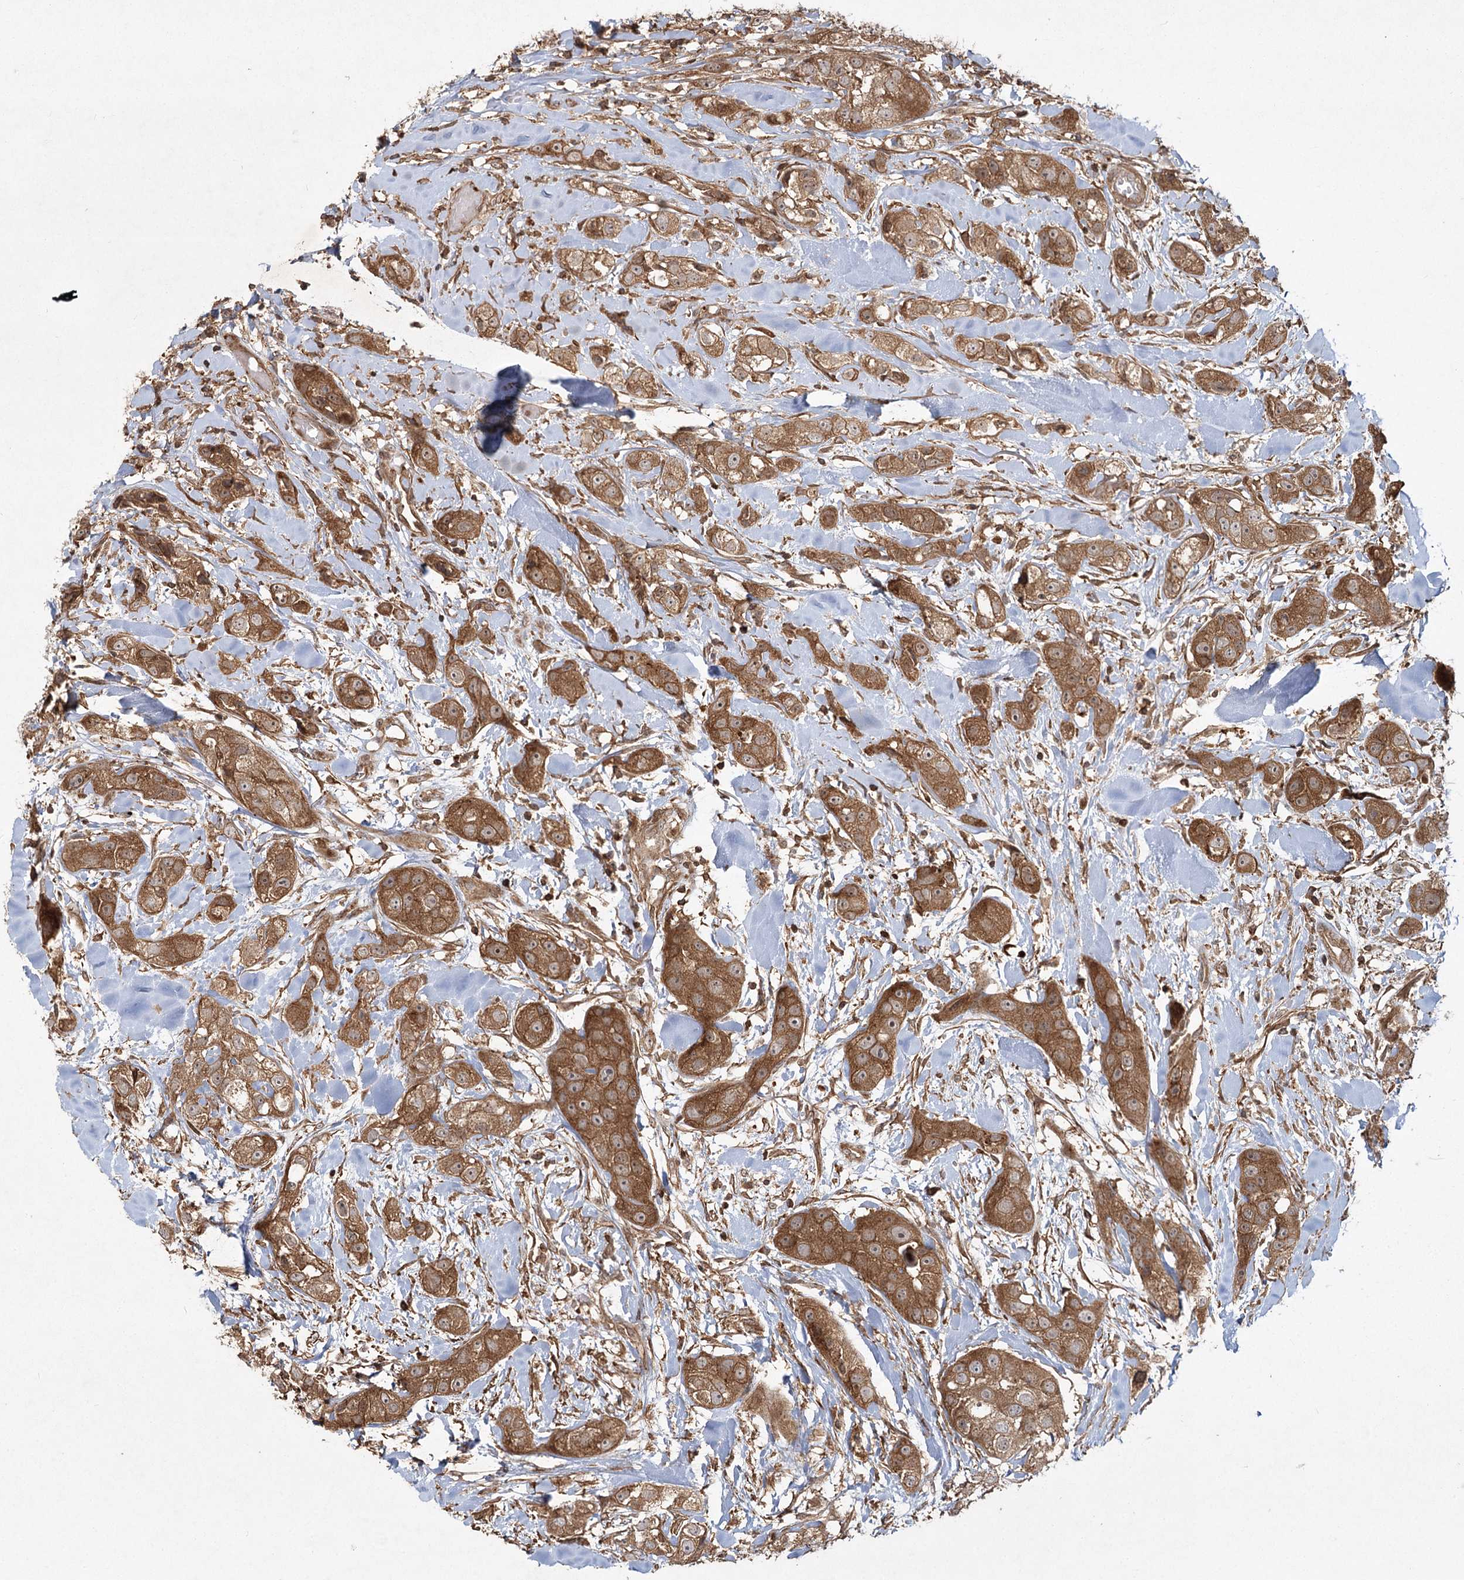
{"staining": {"intensity": "moderate", "quantity": ">75%", "location": "cytoplasmic/membranous"}, "tissue": "head and neck cancer", "cell_type": "Tumor cells", "image_type": "cancer", "snomed": [{"axis": "morphology", "description": "Normal tissue, NOS"}, {"axis": "morphology", "description": "Squamous cell carcinoma, NOS"}, {"axis": "topography", "description": "Skeletal muscle"}, {"axis": "topography", "description": "Head-Neck"}], "caption": "Moderate cytoplasmic/membranous staining for a protein is appreciated in about >75% of tumor cells of head and neck cancer using immunohistochemistry.", "gene": "MDFIC", "patient": {"sex": "male", "age": 51}}